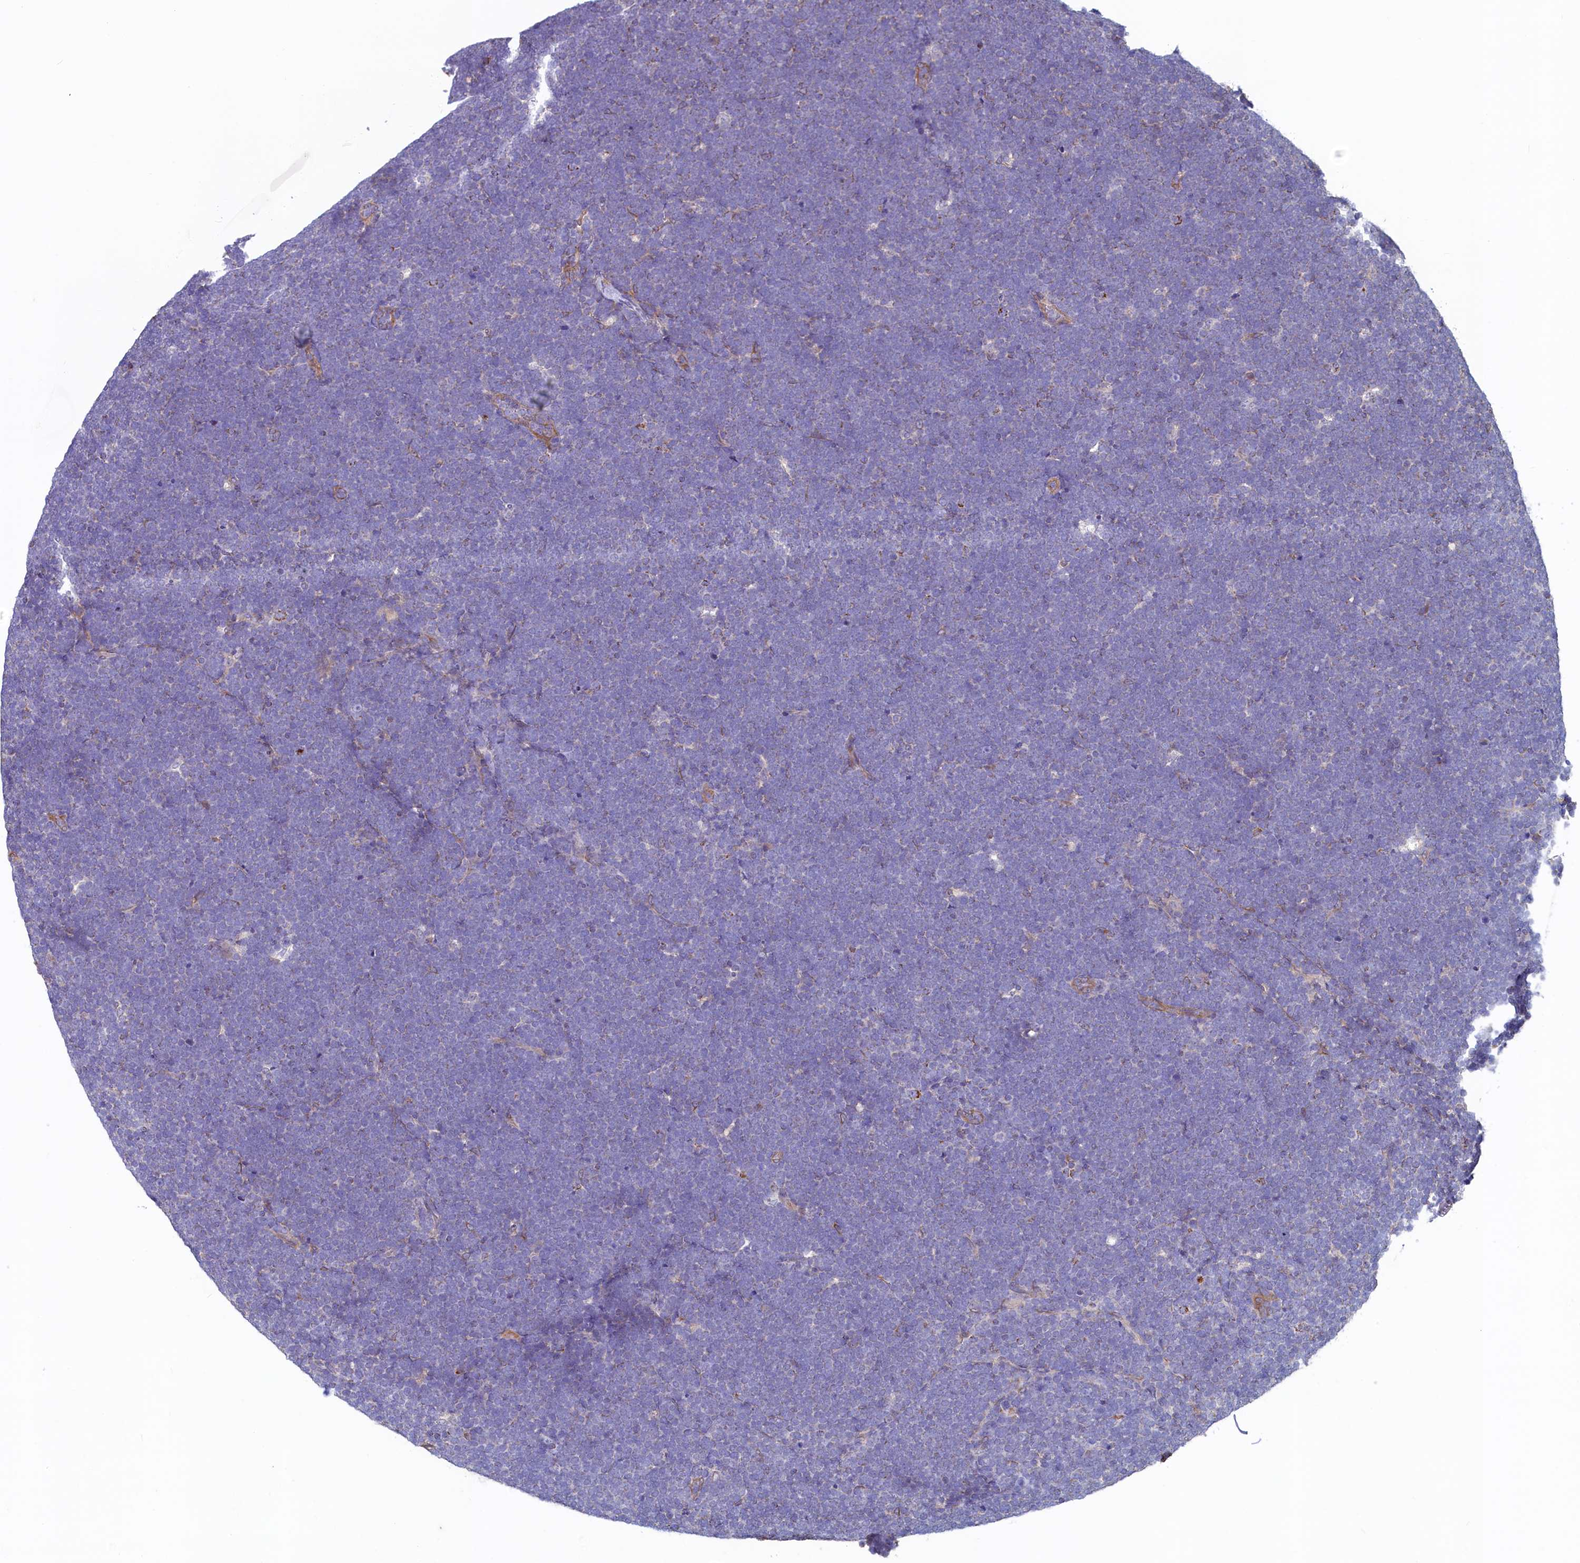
{"staining": {"intensity": "negative", "quantity": "none", "location": "none"}, "tissue": "lymphoma", "cell_type": "Tumor cells", "image_type": "cancer", "snomed": [{"axis": "morphology", "description": "Malignant lymphoma, non-Hodgkin's type, High grade"}, {"axis": "topography", "description": "Lymph node"}], "caption": "Immunohistochemical staining of lymphoma demonstrates no significant positivity in tumor cells. (Immunohistochemistry (ihc), brightfield microscopy, high magnification).", "gene": "SPATA2L", "patient": {"sex": "male", "age": 13}}